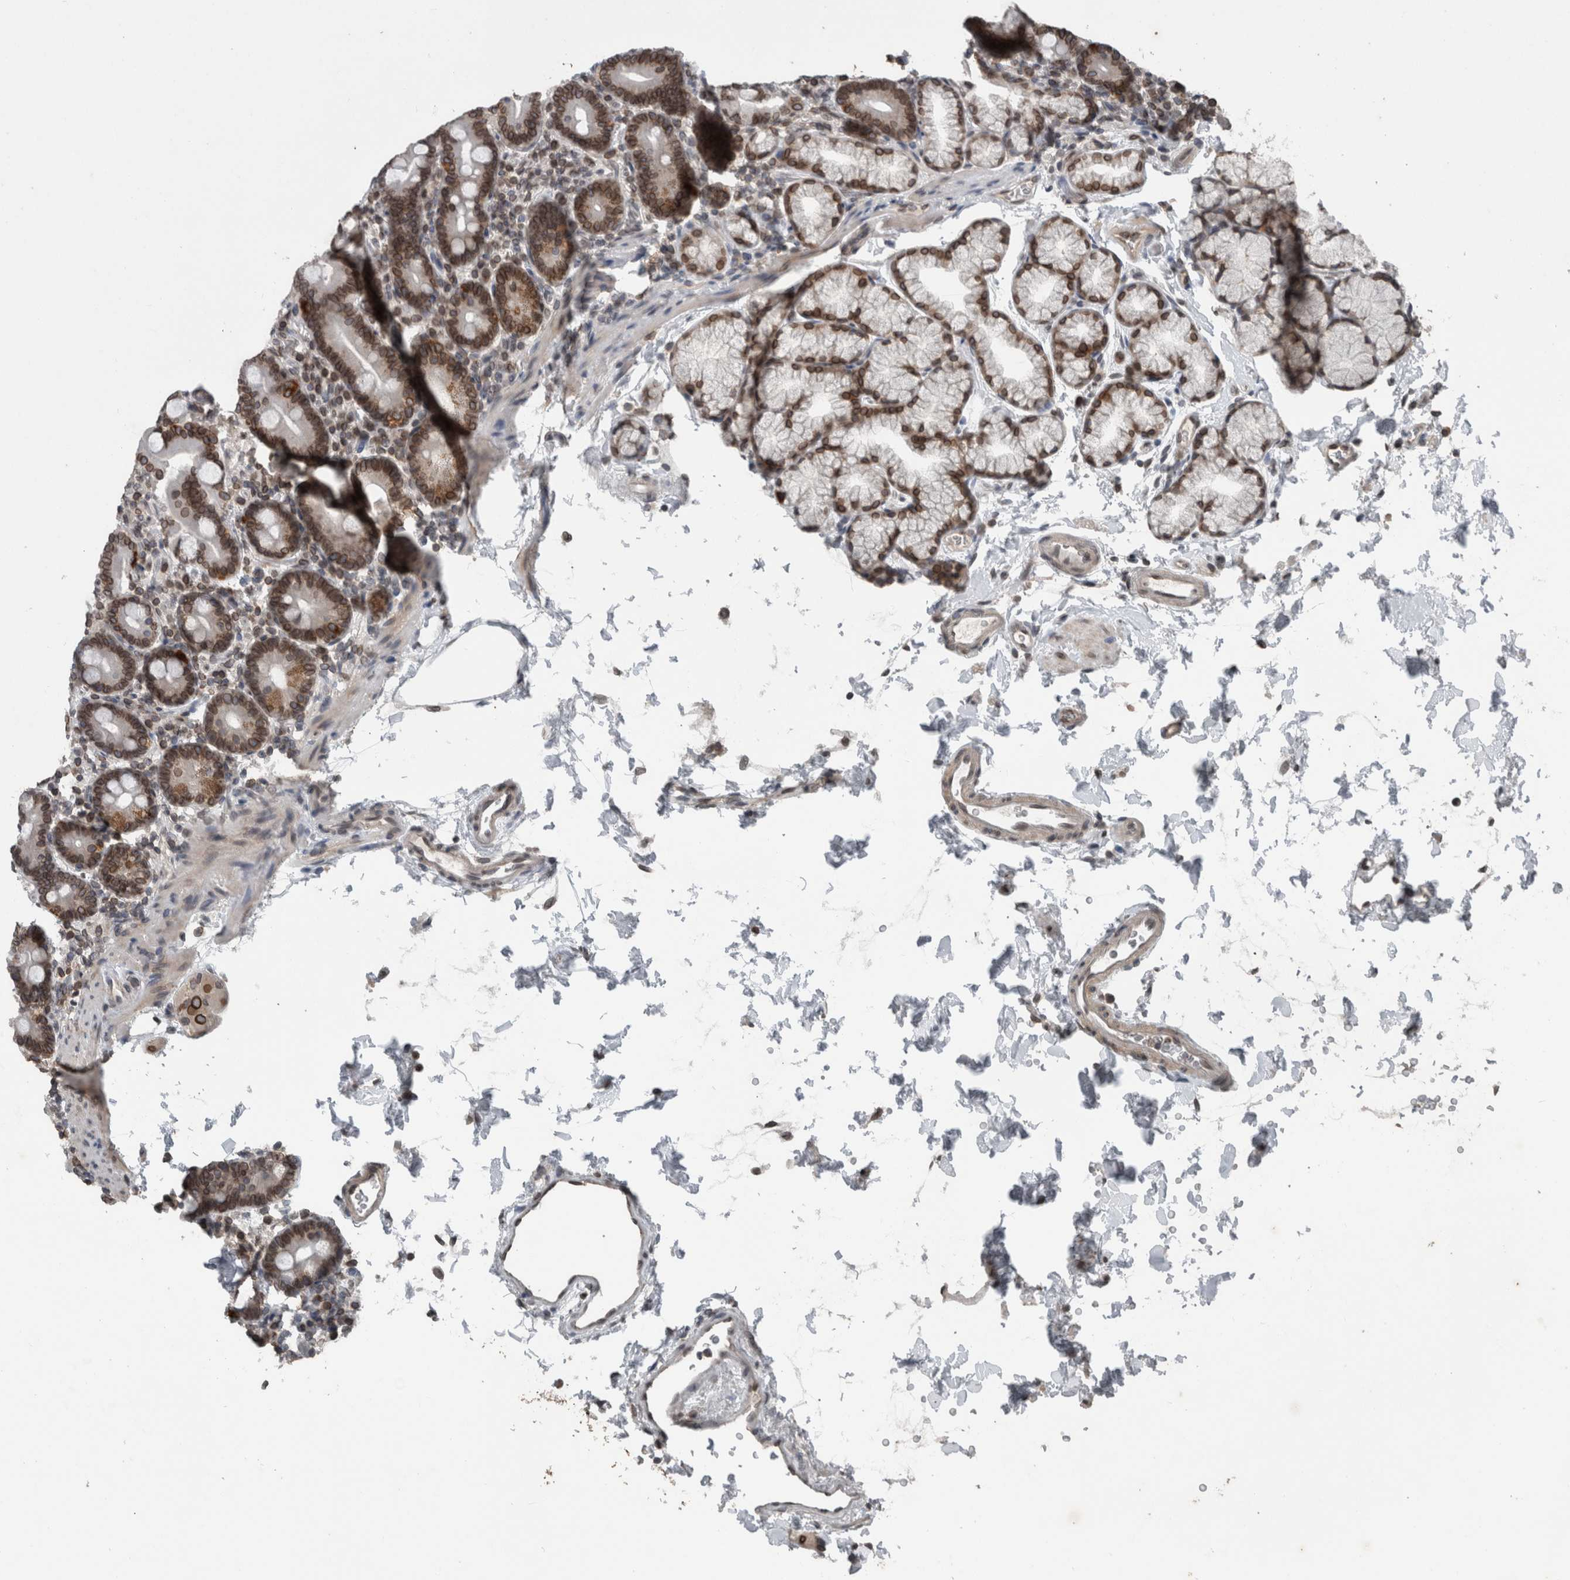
{"staining": {"intensity": "strong", "quantity": ">75%", "location": "cytoplasmic/membranous,nuclear"}, "tissue": "duodenum", "cell_type": "Glandular cells", "image_type": "normal", "snomed": [{"axis": "morphology", "description": "Normal tissue, NOS"}, {"axis": "topography", "description": "Duodenum"}], "caption": "Immunohistochemistry (IHC) of normal duodenum reveals high levels of strong cytoplasmic/membranous,nuclear positivity in about >75% of glandular cells. (Brightfield microscopy of DAB IHC at high magnification).", "gene": "RANBP2", "patient": {"sex": "male", "age": 54}}